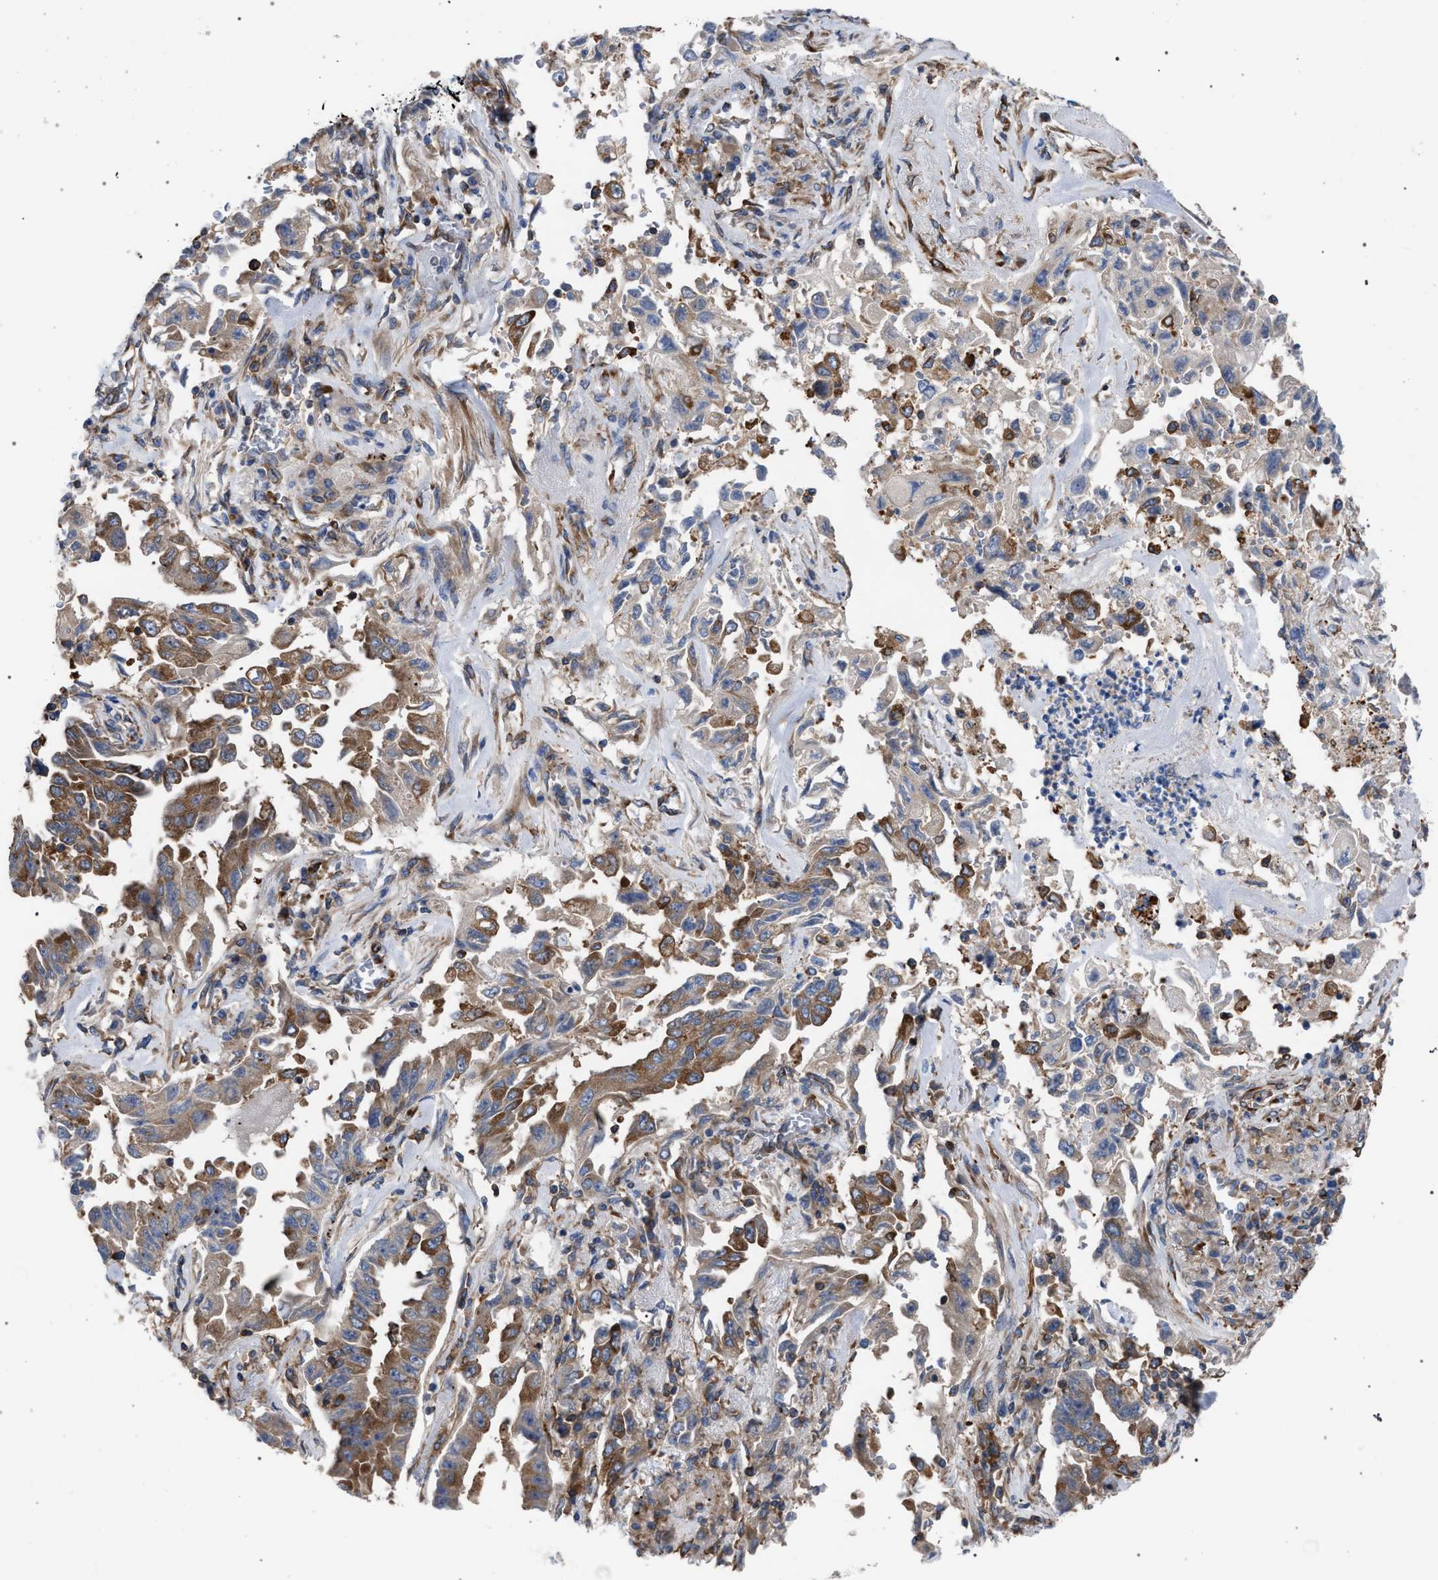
{"staining": {"intensity": "moderate", "quantity": ">75%", "location": "cytoplasmic/membranous"}, "tissue": "lung cancer", "cell_type": "Tumor cells", "image_type": "cancer", "snomed": [{"axis": "morphology", "description": "Adenocarcinoma, NOS"}, {"axis": "topography", "description": "Lung"}], "caption": "Immunohistochemical staining of human lung cancer (adenocarcinoma) displays medium levels of moderate cytoplasmic/membranous staining in about >75% of tumor cells.", "gene": "CDR2L", "patient": {"sex": "female", "age": 51}}